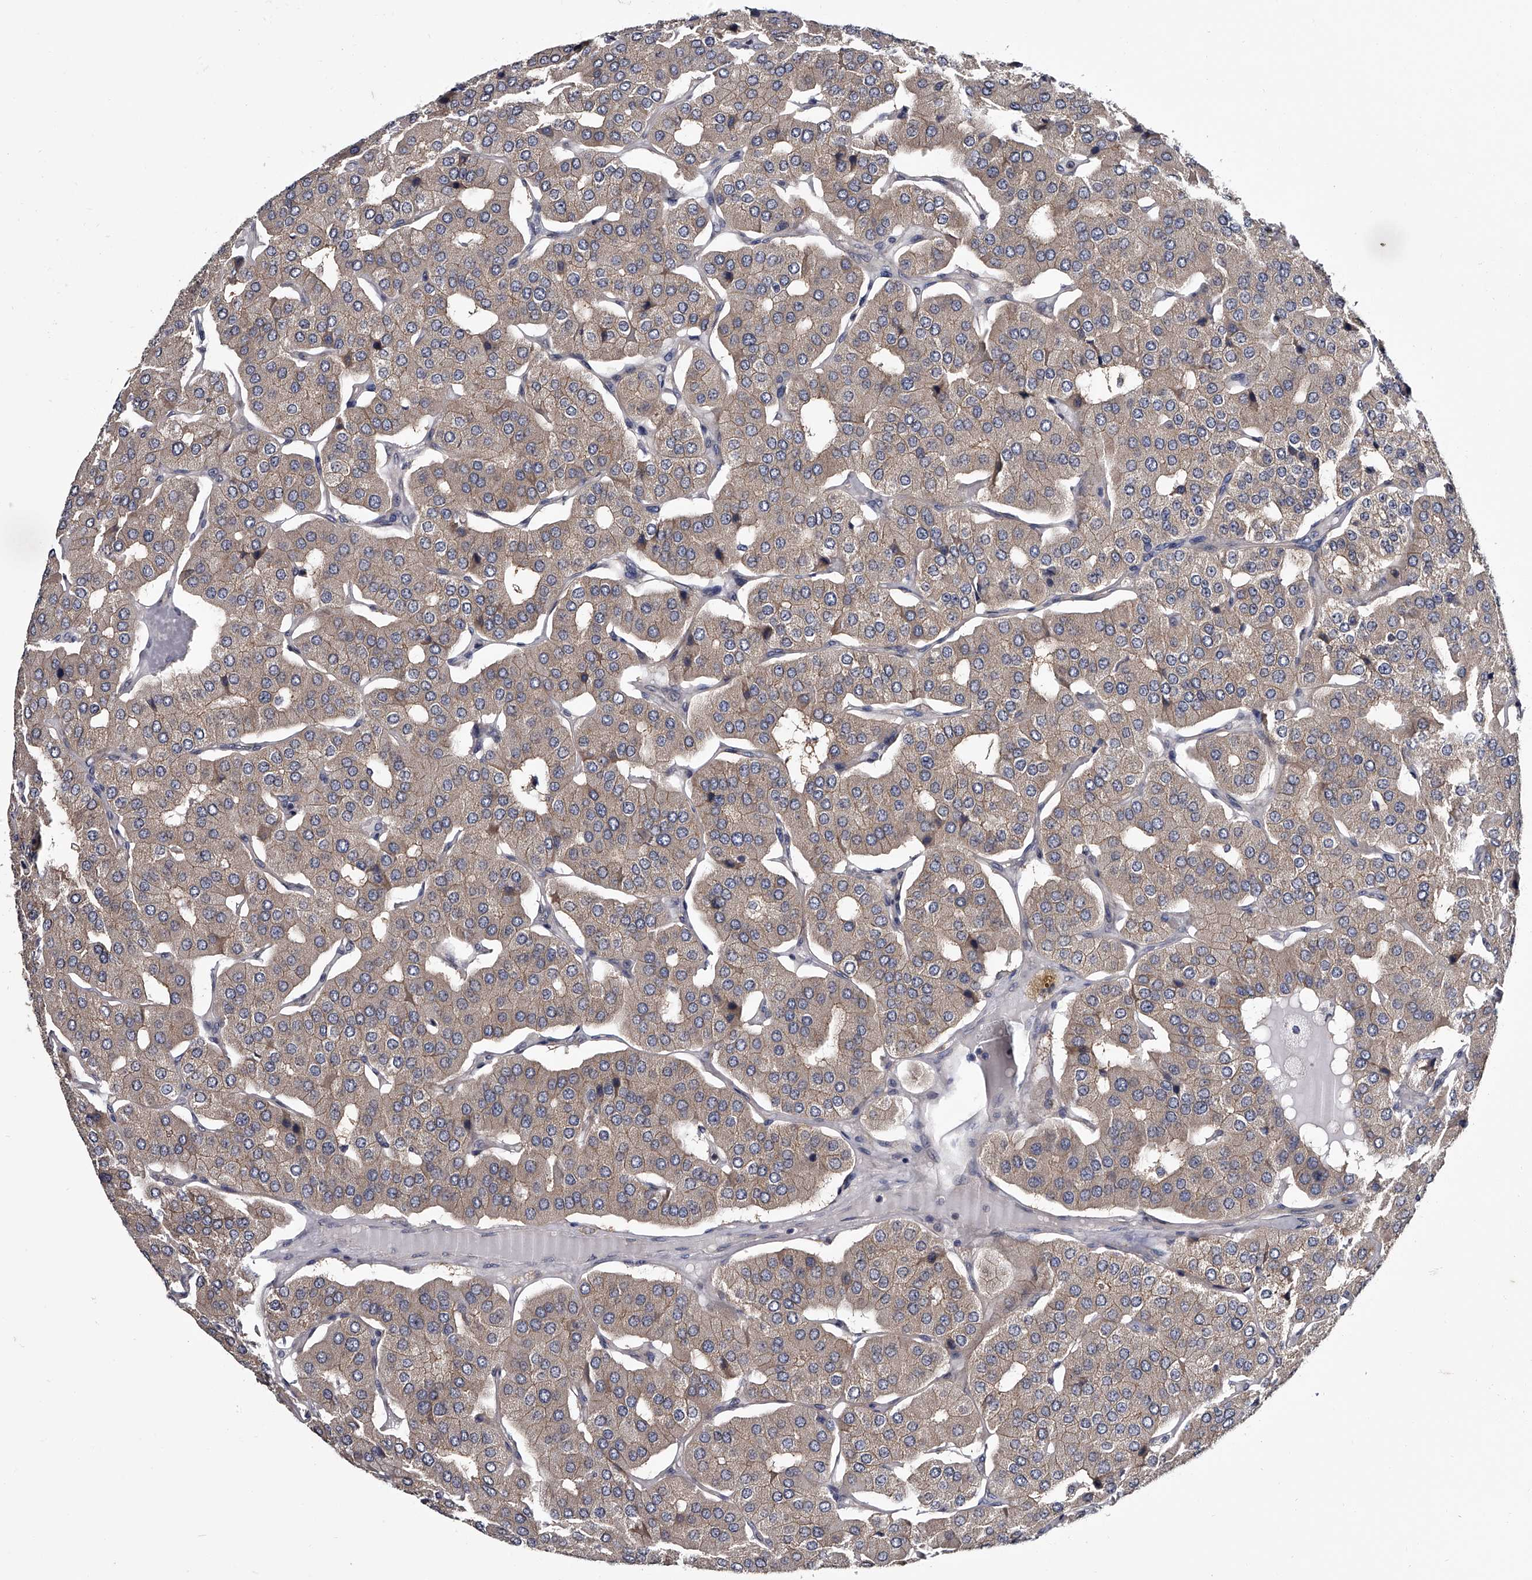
{"staining": {"intensity": "weak", "quantity": "<25%", "location": "cytoplasmic/membranous"}, "tissue": "parathyroid gland", "cell_type": "Glandular cells", "image_type": "normal", "snomed": [{"axis": "morphology", "description": "Normal tissue, NOS"}, {"axis": "morphology", "description": "Adenoma, NOS"}, {"axis": "topography", "description": "Parathyroid gland"}], "caption": "Glandular cells show no significant protein expression in benign parathyroid gland. (Brightfield microscopy of DAB IHC at high magnification).", "gene": "GAPVD1", "patient": {"sex": "female", "age": 86}}